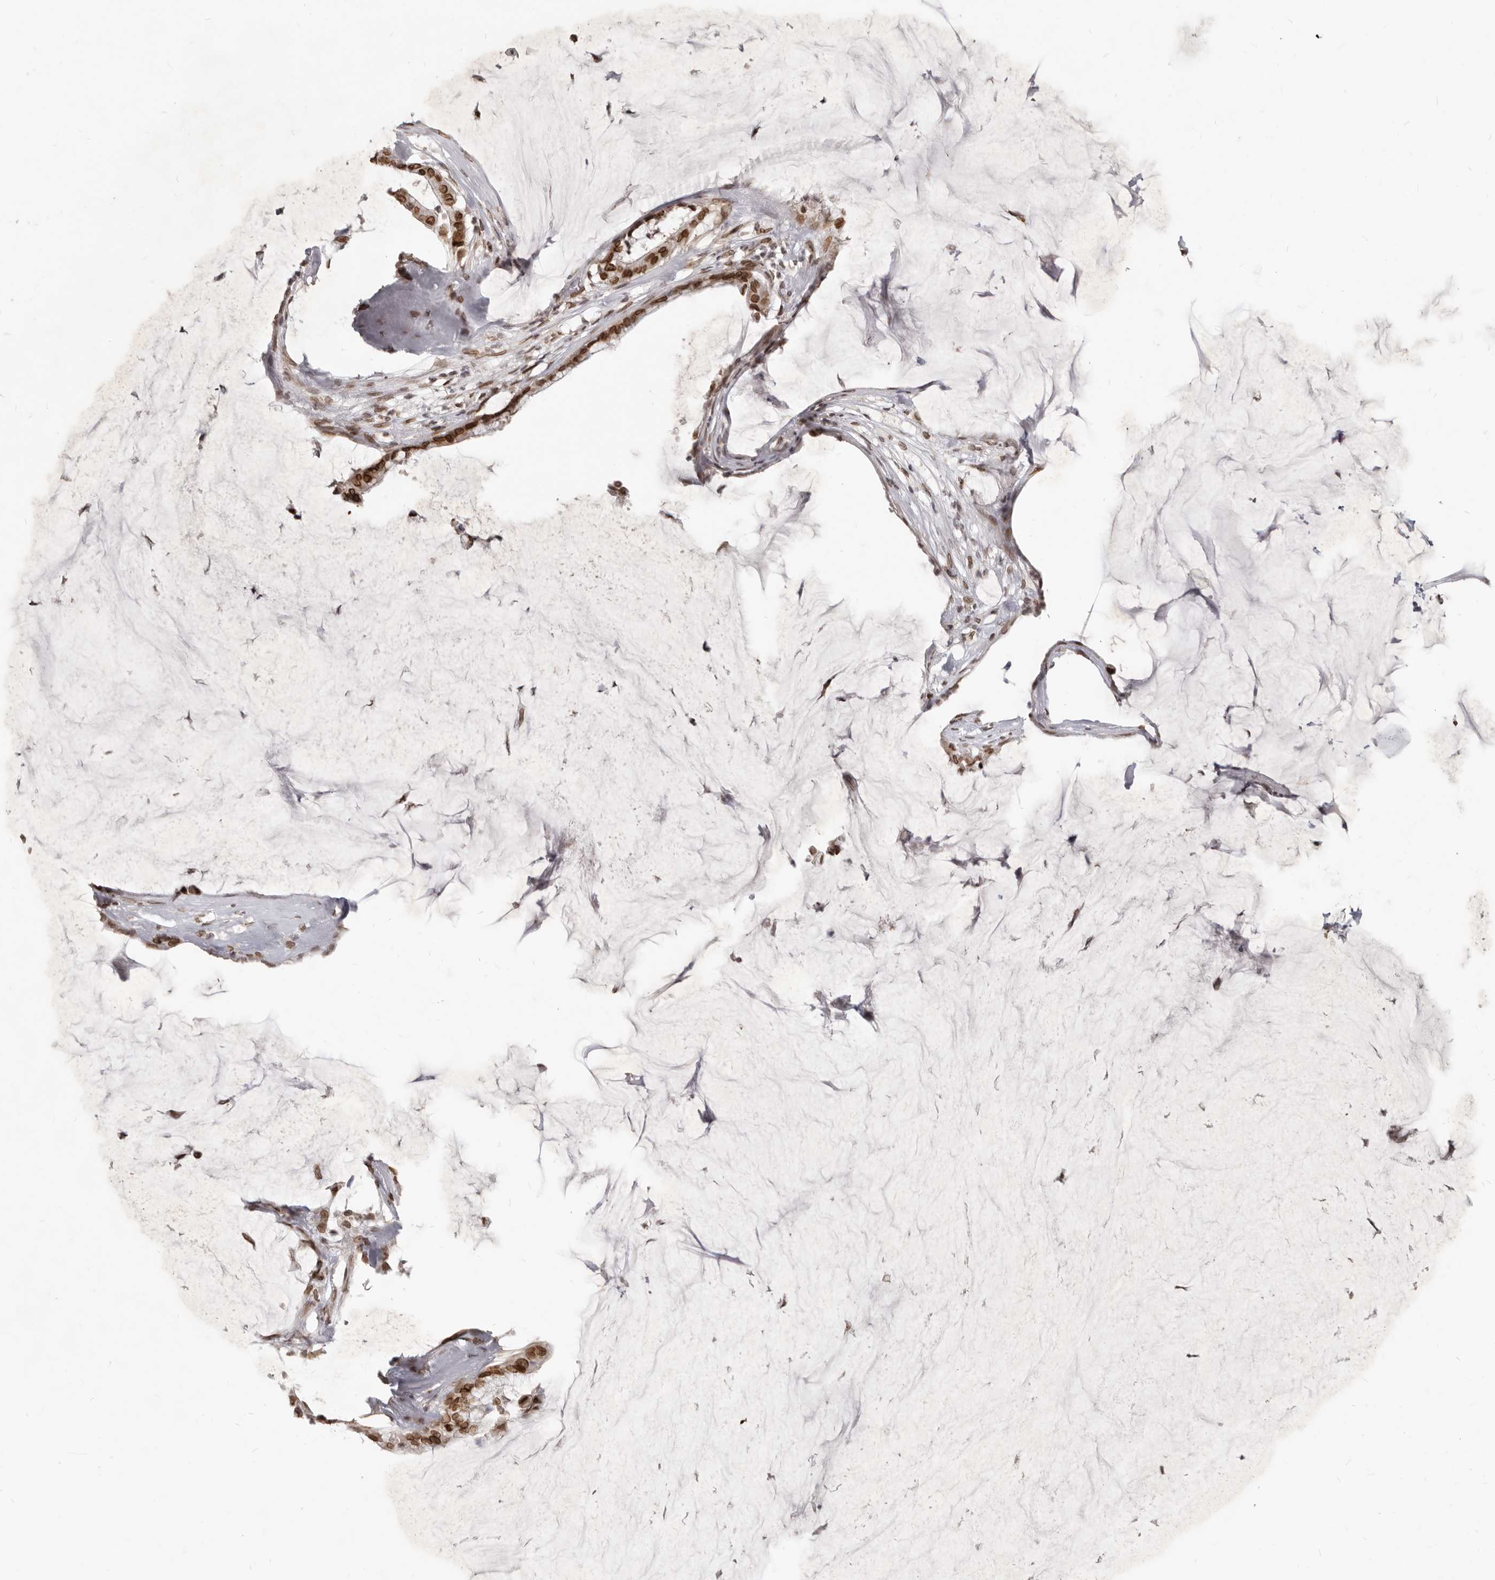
{"staining": {"intensity": "strong", "quantity": ">75%", "location": "nuclear"}, "tissue": "pancreatic cancer", "cell_type": "Tumor cells", "image_type": "cancer", "snomed": [{"axis": "morphology", "description": "Adenocarcinoma, NOS"}, {"axis": "topography", "description": "Pancreas"}], "caption": "Human pancreatic cancer stained with a protein marker exhibits strong staining in tumor cells.", "gene": "NUP153", "patient": {"sex": "male", "age": 41}}